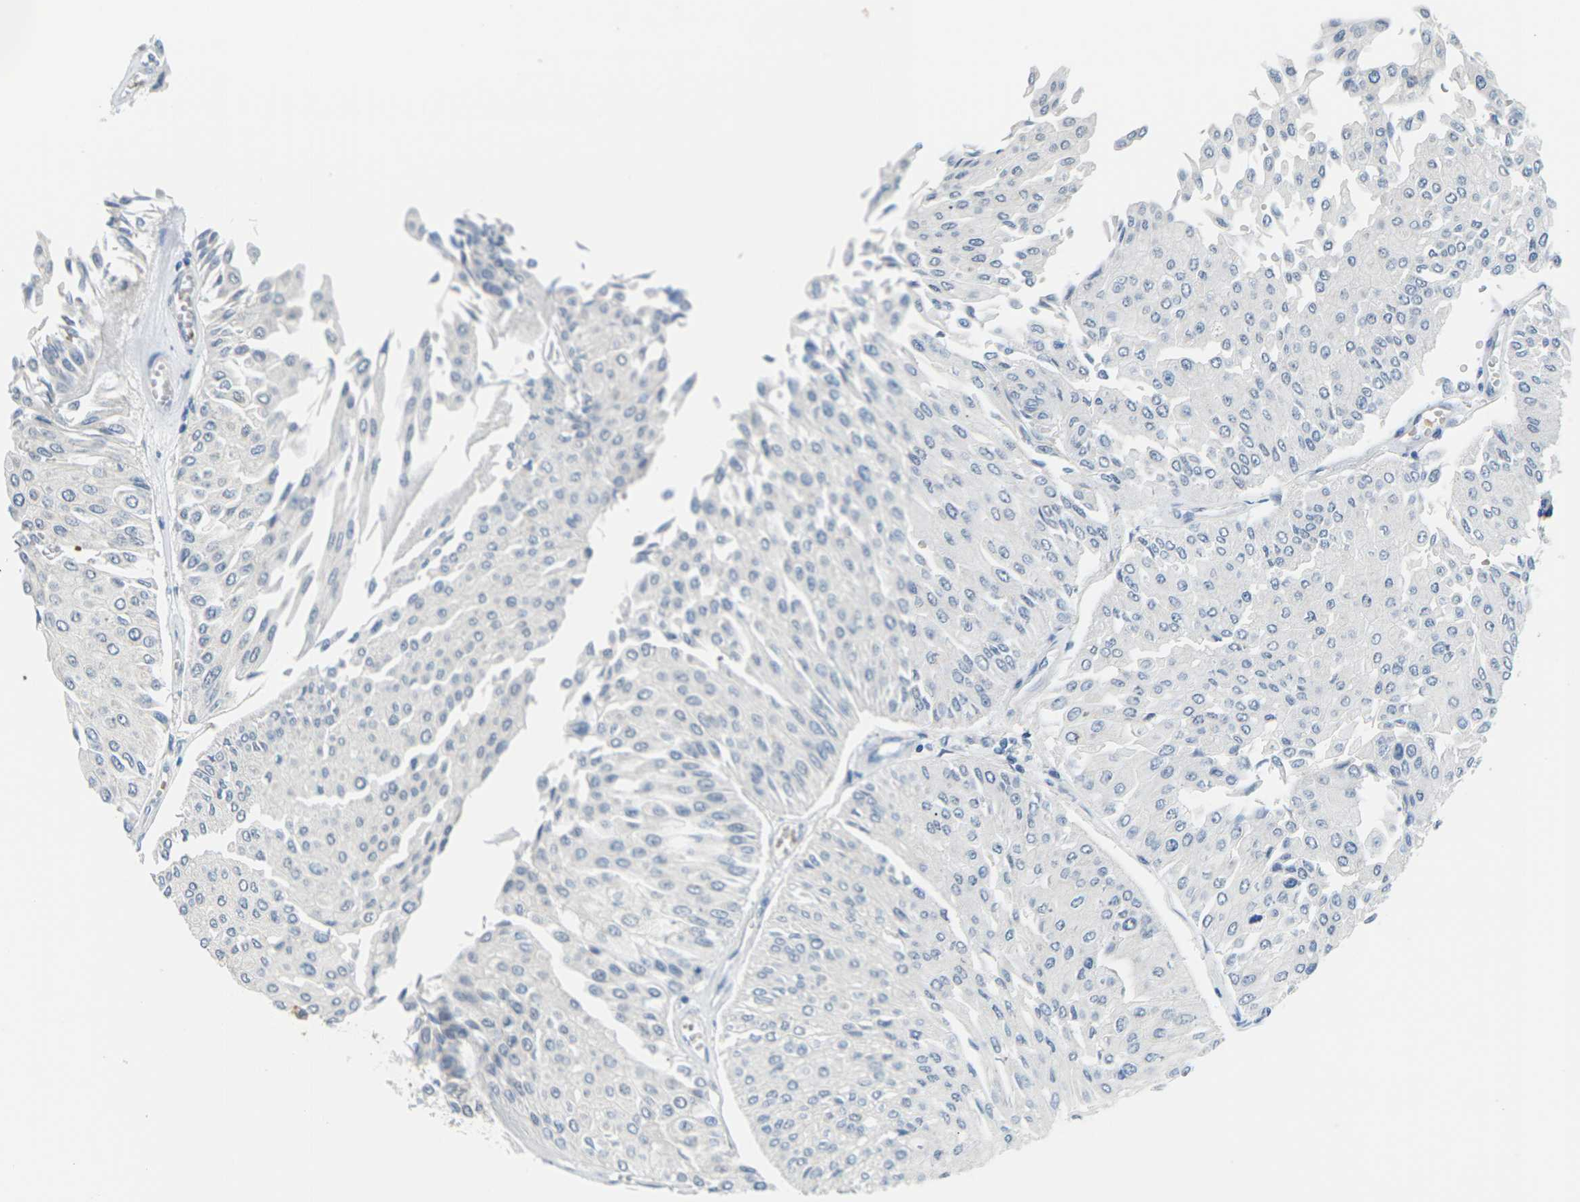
{"staining": {"intensity": "negative", "quantity": "none", "location": "none"}, "tissue": "urothelial cancer", "cell_type": "Tumor cells", "image_type": "cancer", "snomed": [{"axis": "morphology", "description": "Urothelial carcinoma, Low grade"}, {"axis": "topography", "description": "Urinary bladder"}], "caption": "A photomicrograph of low-grade urothelial carcinoma stained for a protein displays no brown staining in tumor cells. (Stains: DAB (3,3'-diaminobenzidine) immunohistochemistry with hematoxylin counter stain, Microscopy: brightfield microscopy at high magnification).", "gene": "PSAT1", "patient": {"sex": "male", "age": 67}}